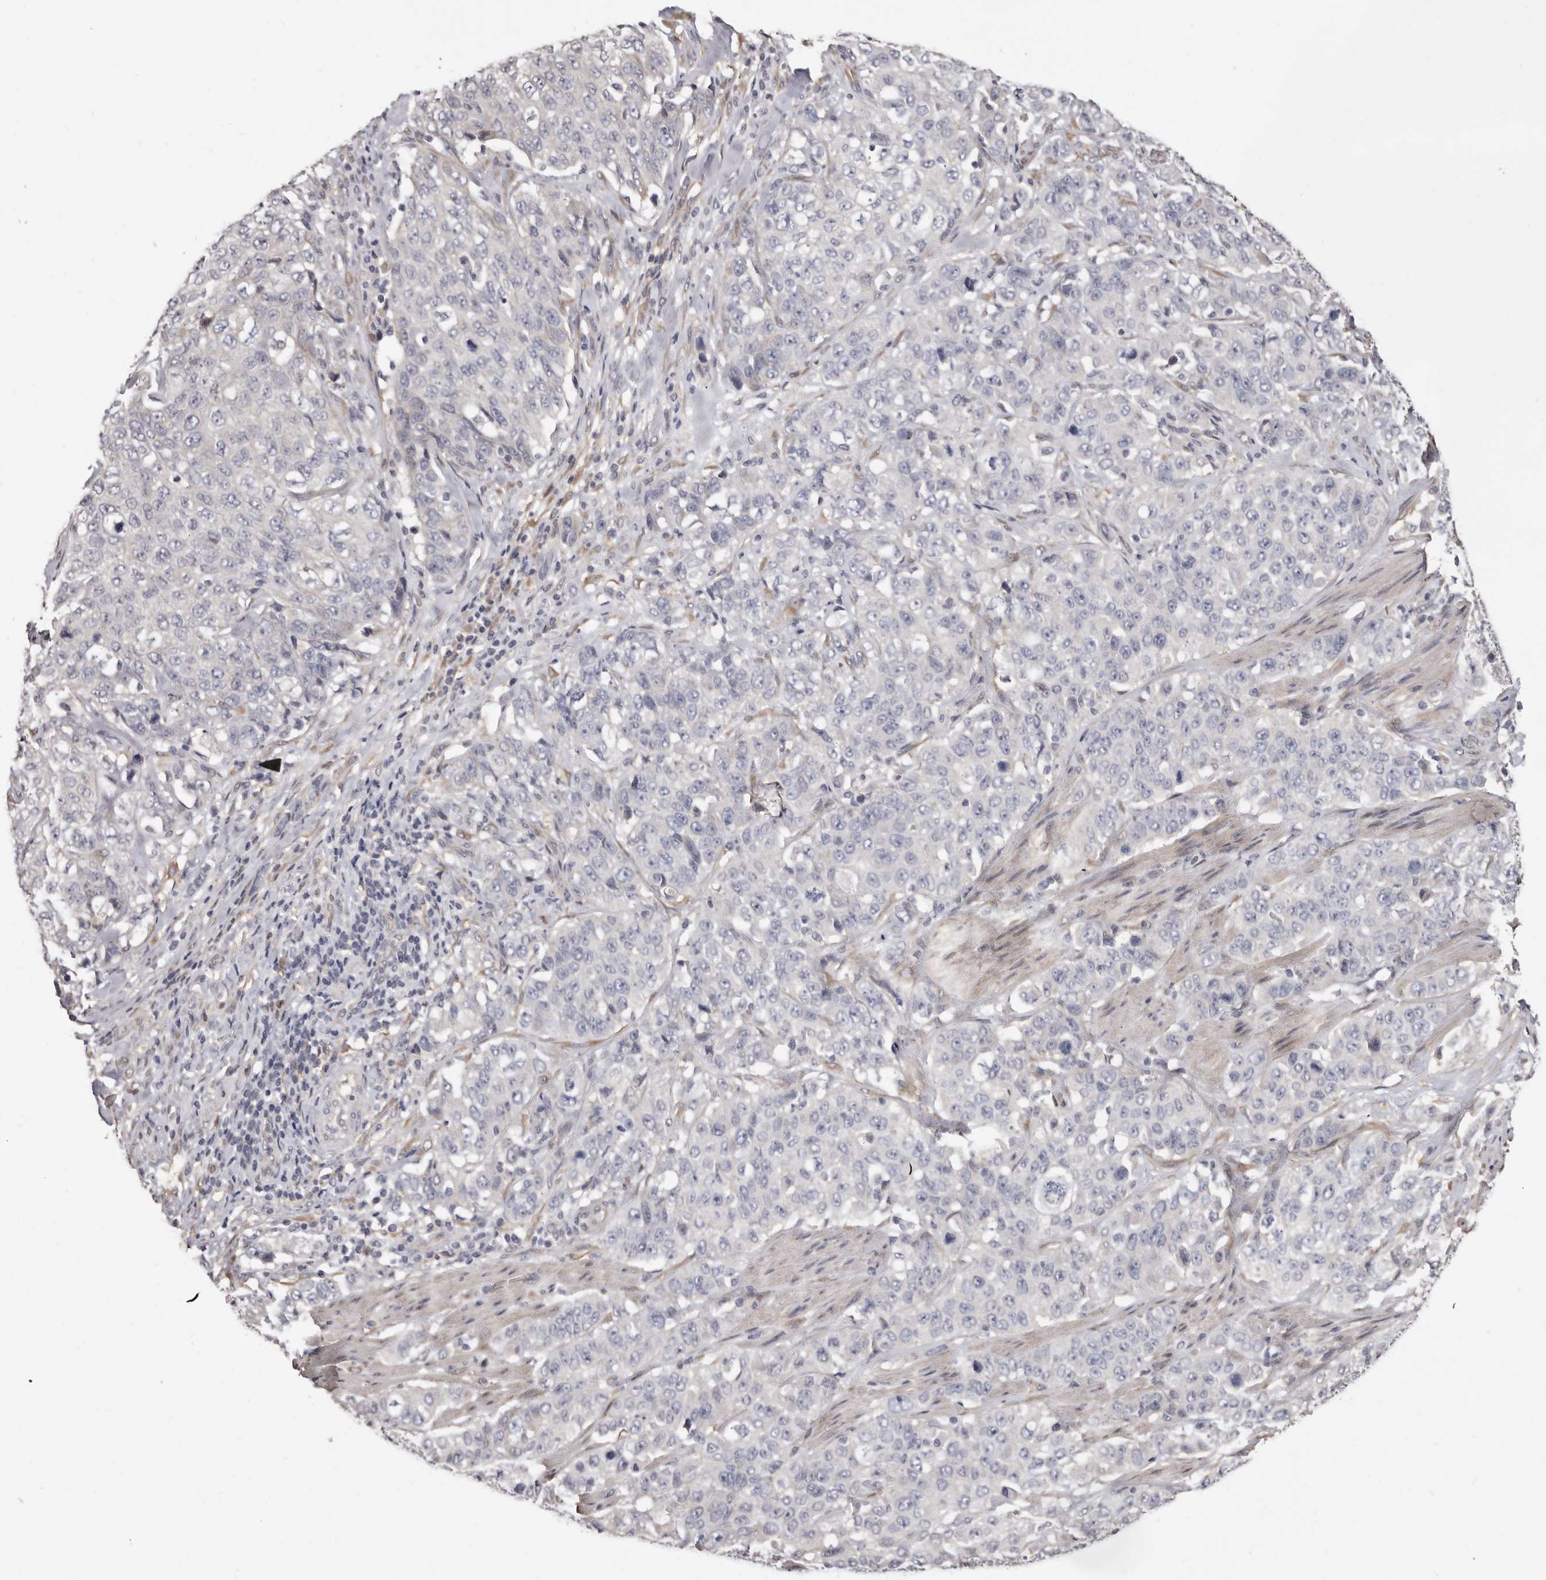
{"staining": {"intensity": "negative", "quantity": "none", "location": "none"}, "tissue": "stomach cancer", "cell_type": "Tumor cells", "image_type": "cancer", "snomed": [{"axis": "morphology", "description": "Adenocarcinoma, NOS"}, {"axis": "topography", "description": "Stomach"}], "caption": "This is an IHC photomicrograph of adenocarcinoma (stomach). There is no expression in tumor cells.", "gene": "KHDRBS2", "patient": {"sex": "male", "age": 48}}